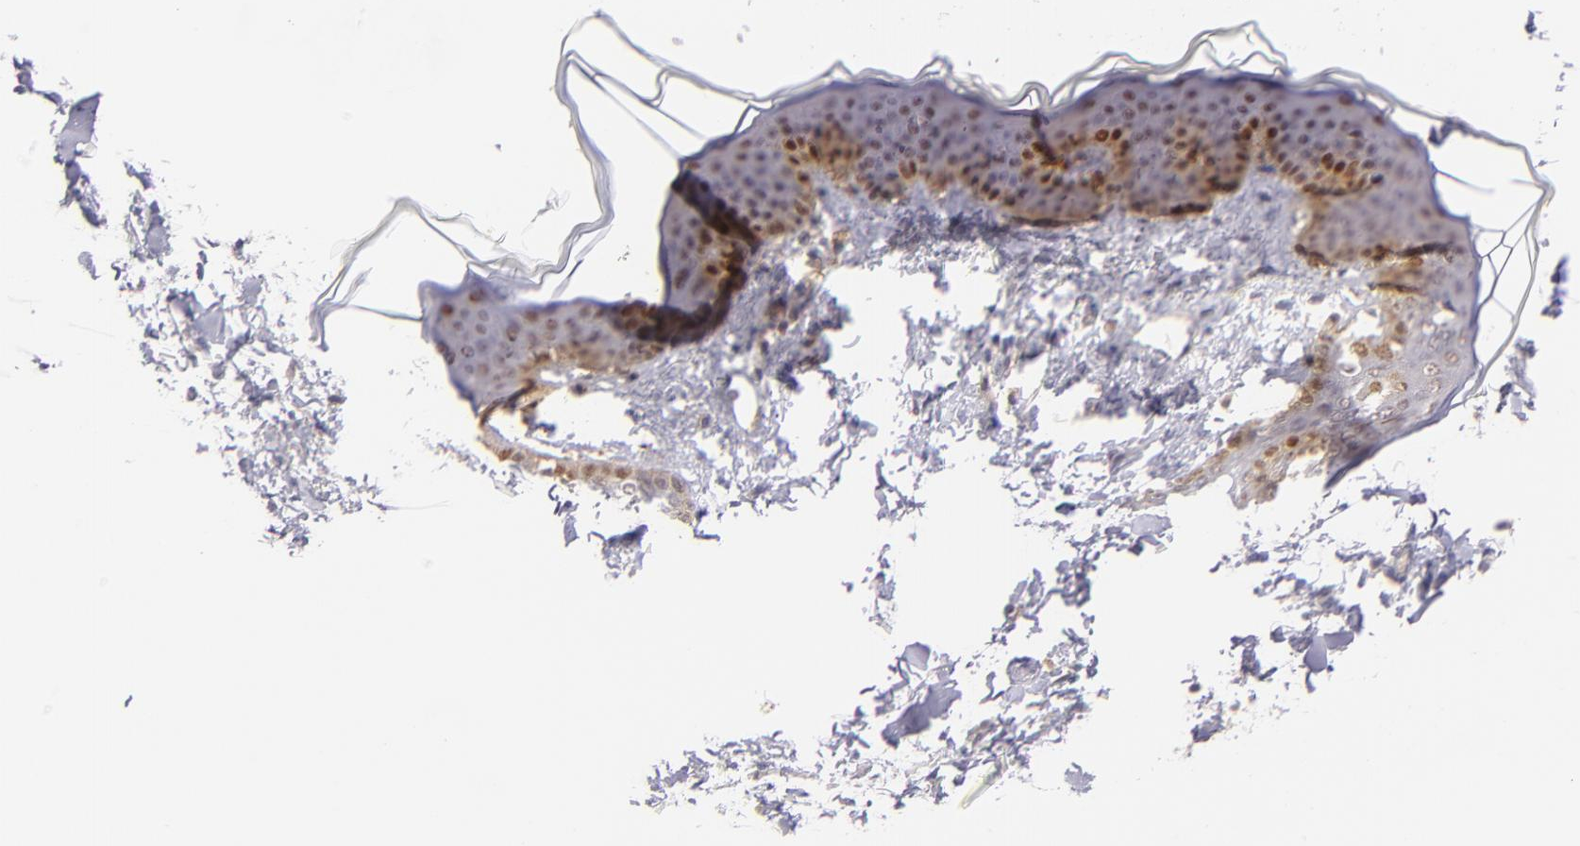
{"staining": {"intensity": "negative", "quantity": "none", "location": "none"}, "tissue": "skin", "cell_type": "Fibroblasts", "image_type": "normal", "snomed": [{"axis": "morphology", "description": "Normal tissue, NOS"}, {"axis": "topography", "description": "Skin"}], "caption": "The photomicrograph demonstrates no staining of fibroblasts in benign skin.", "gene": "HSPH1", "patient": {"sex": "female", "age": 17}}